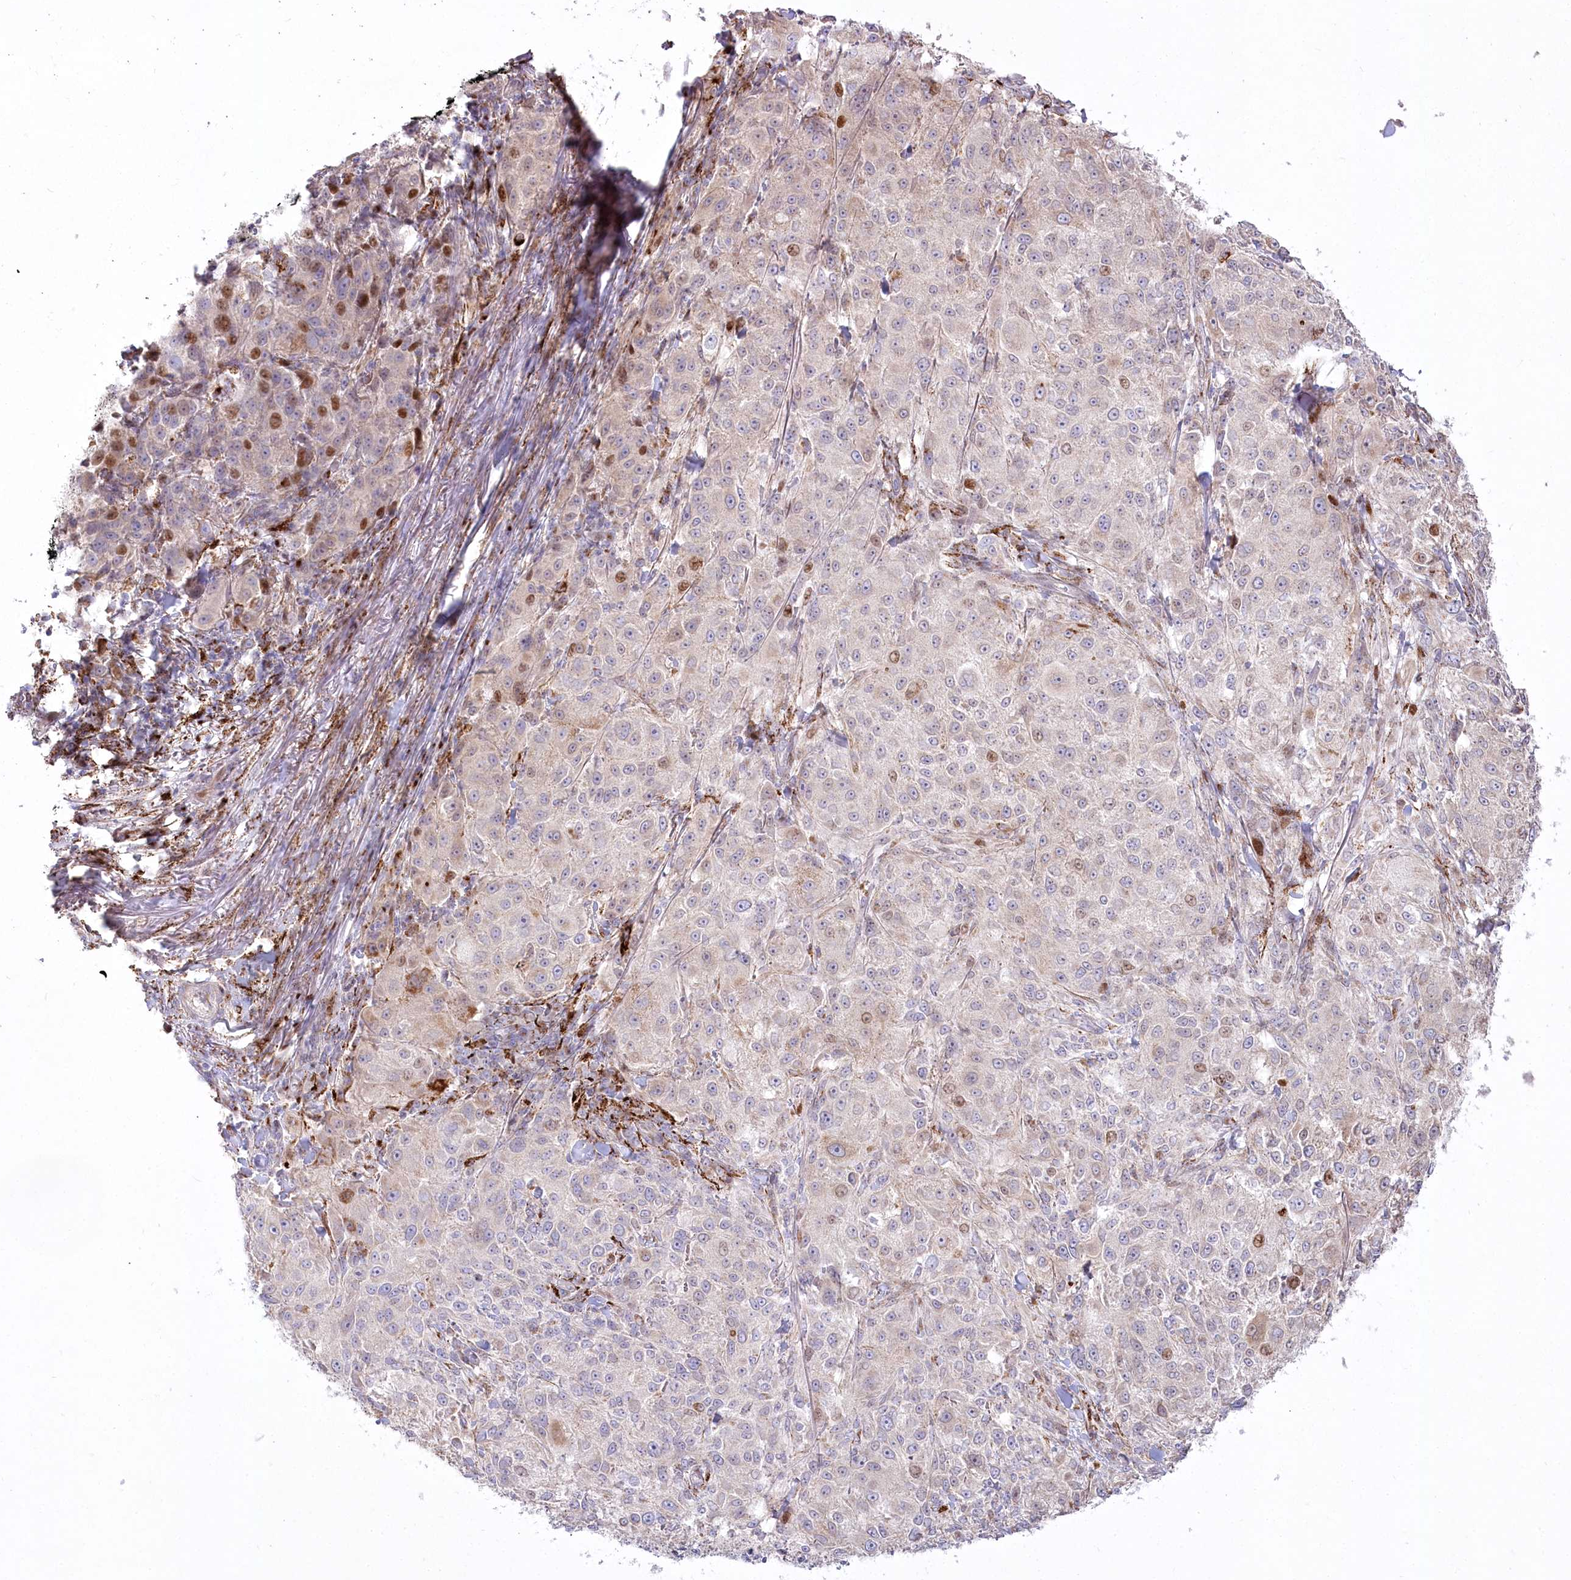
{"staining": {"intensity": "weak", "quantity": "<25%", "location": "cytoplasmic/membranous"}, "tissue": "melanoma", "cell_type": "Tumor cells", "image_type": "cancer", "snomed": [{"axis": "morphology", "description": "Necrosis, NOS"}, {"axis": "morphology", "description": "Malignant melanoma, NOS"}, {"axis": "topography", "description": "Skin"}], "caption": "High power microscopy photomicrograph of an immunohistochemistry image of melanoma, revealing no significant positivity in tumor cells.", "gene": "CEP164", "patient": {"sex": "female", "age": 87}}